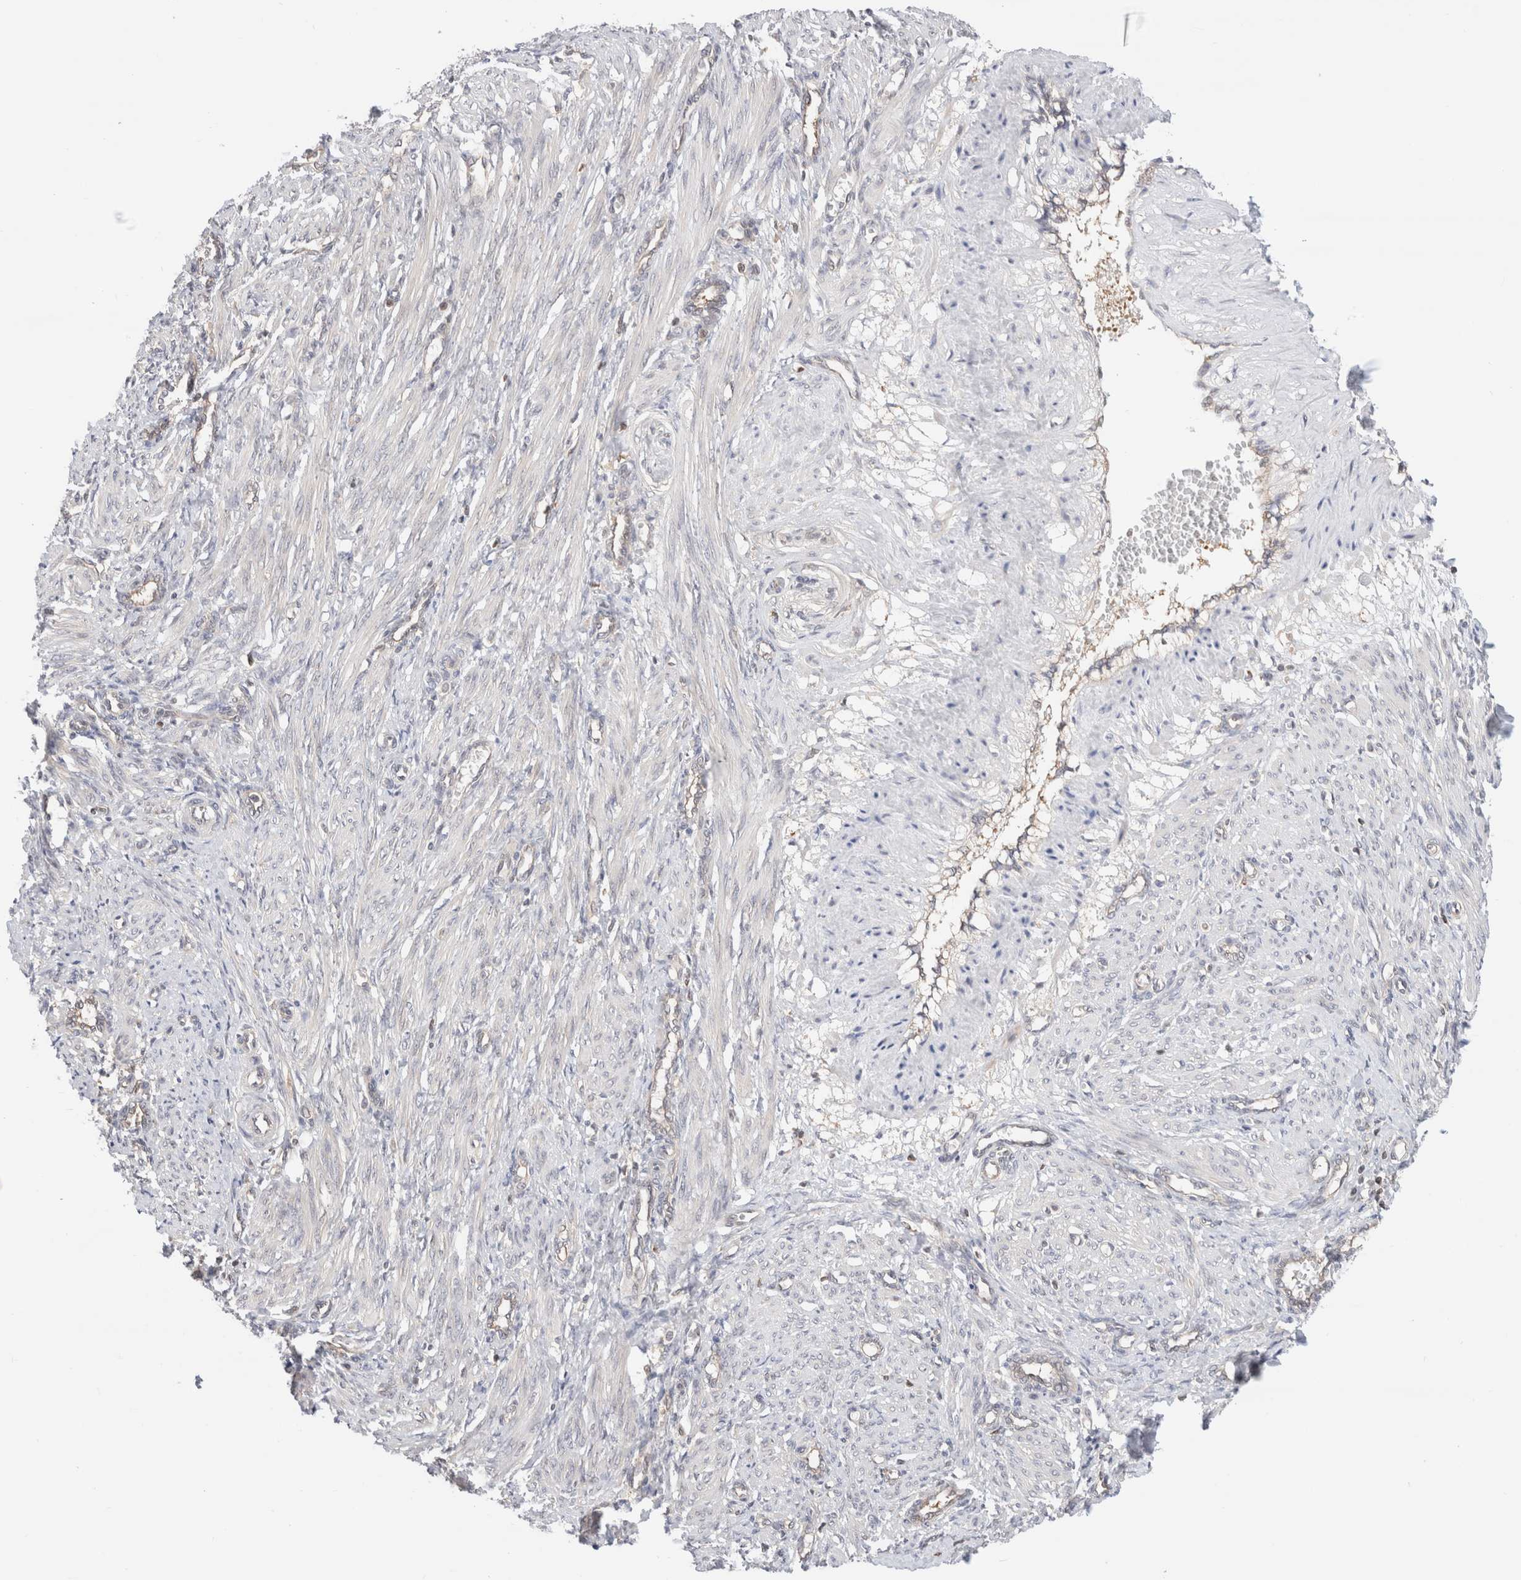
{"staining": {"intensity": "weak", "quantity": "<25%", "location": "cytoplasmic/membranous"}, "tissue": "smooth muscle", "cell_type": "Smooth muscle cells", "image_type": "normal", "snomed": [{"axis": "morphology", "description": "Normal tissue, NOS"}, {"axis": "topography", "description": "Endometrium"}], "caption": "High power microscopy image of an IHC image of benign smooth muscle, revealing no significant positivity in smooth muscle cells. (Stains: DAB (3,3'-diaminobenzidine) immunohistochemistry (IHC) with hematoxylin counter stain, Microscopy: brightfield microscopy at high magnification).", "gene": "C17orf97", "patient": {"sex": "female", "age": 33}}